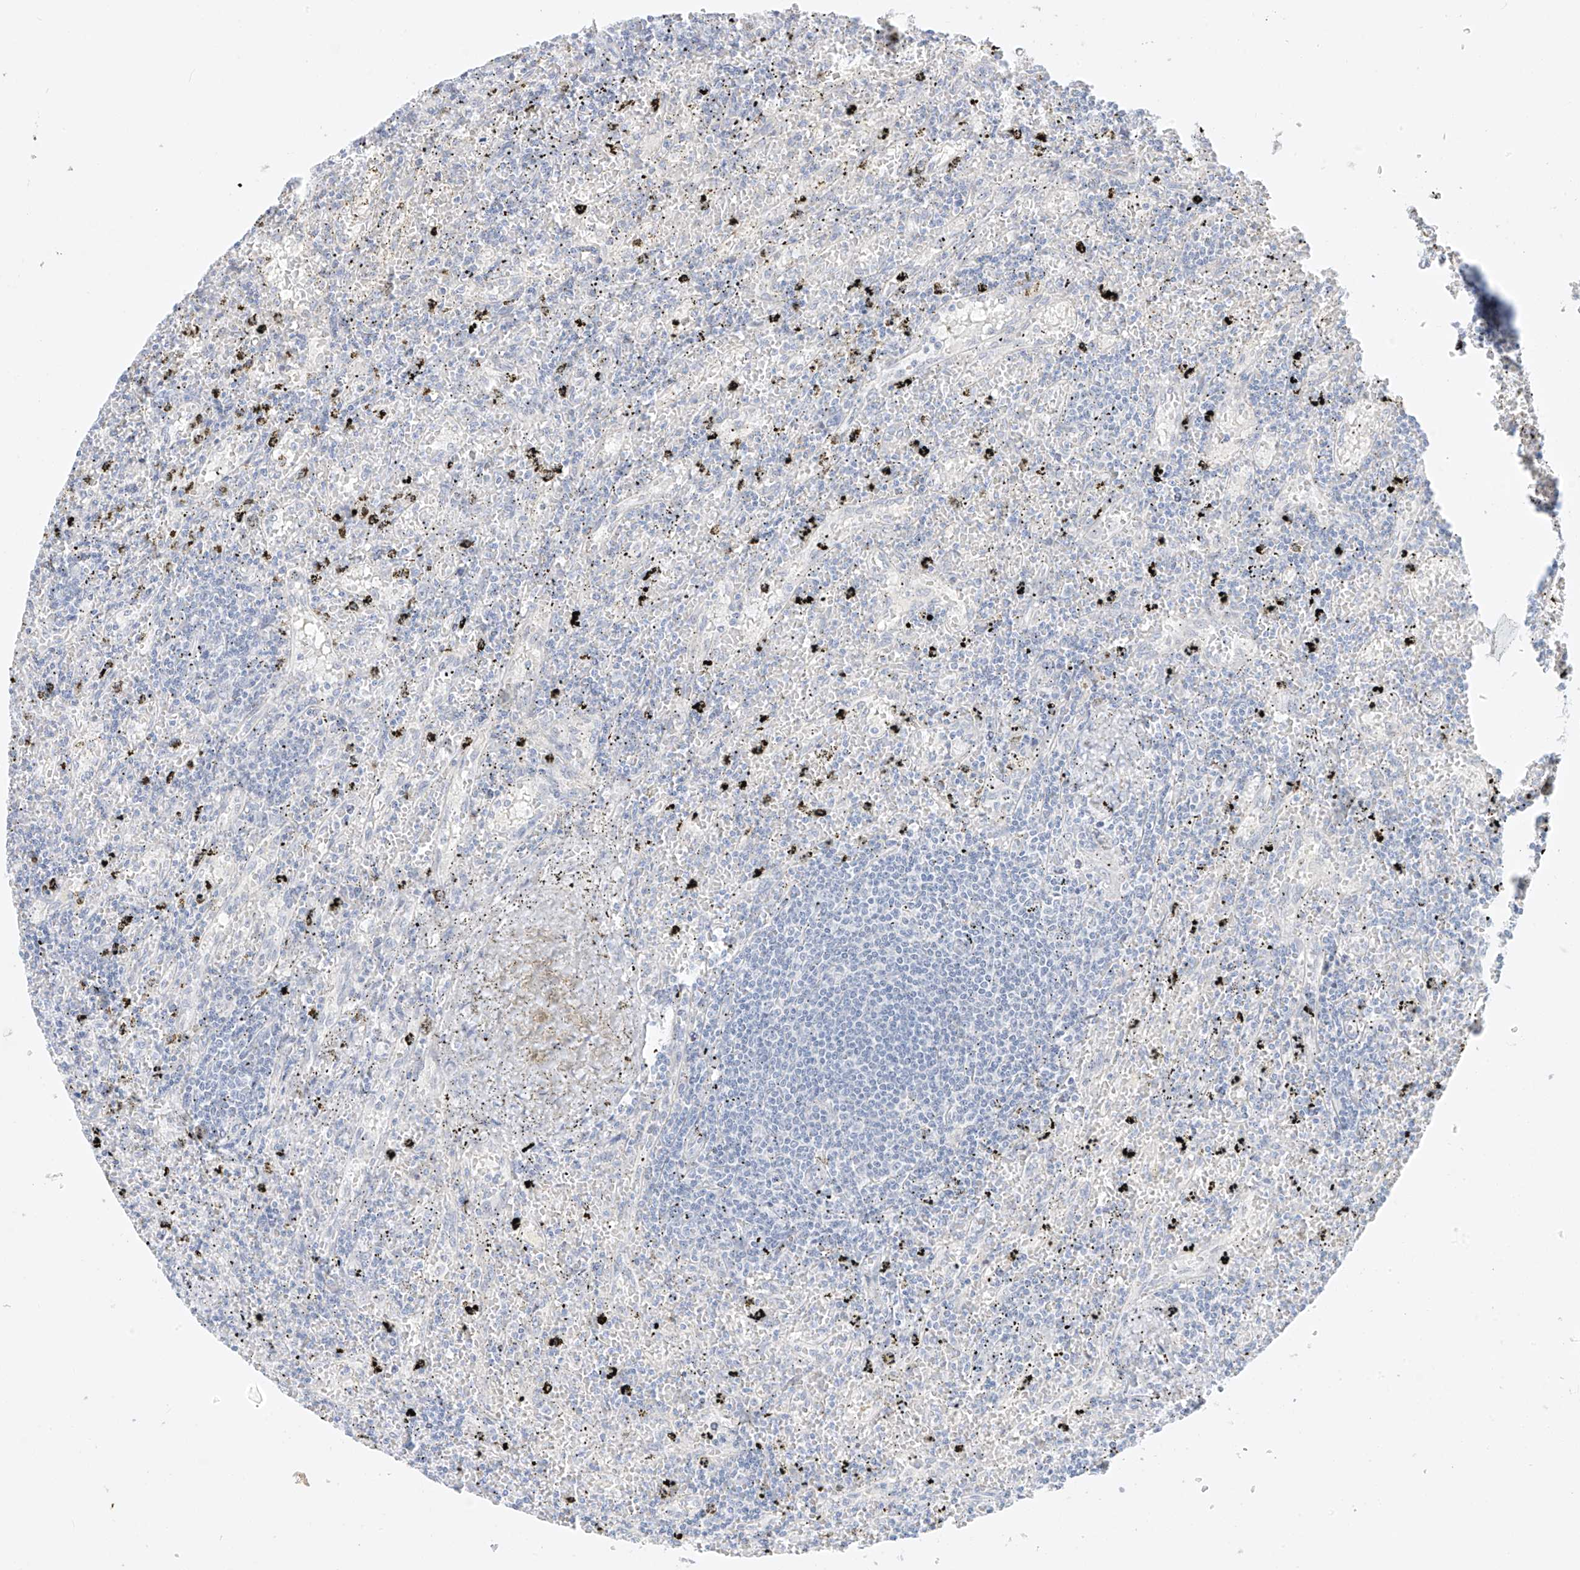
{"staining": {"intensity": "negative", "quantity": "none", "location": "none"}, "tissue": "lymphoma", "cell_type": "Tumor cells", "image_type": "cancer", "snomed": [{"axis": "morphology", "description": "Malignant lymphoma, non-Hodgkin's type, Low grade"}, {"axis": "topography", "description": "Spleen"}], "caption": "High magnification brightfield microscopy of lymphoma stained with DAB (brown) and counterstained with hematoxylin (blue): tumor cells show no significant staining.", "gene": "DCDC2", "patient": {"sex": "male", "age": 76}}